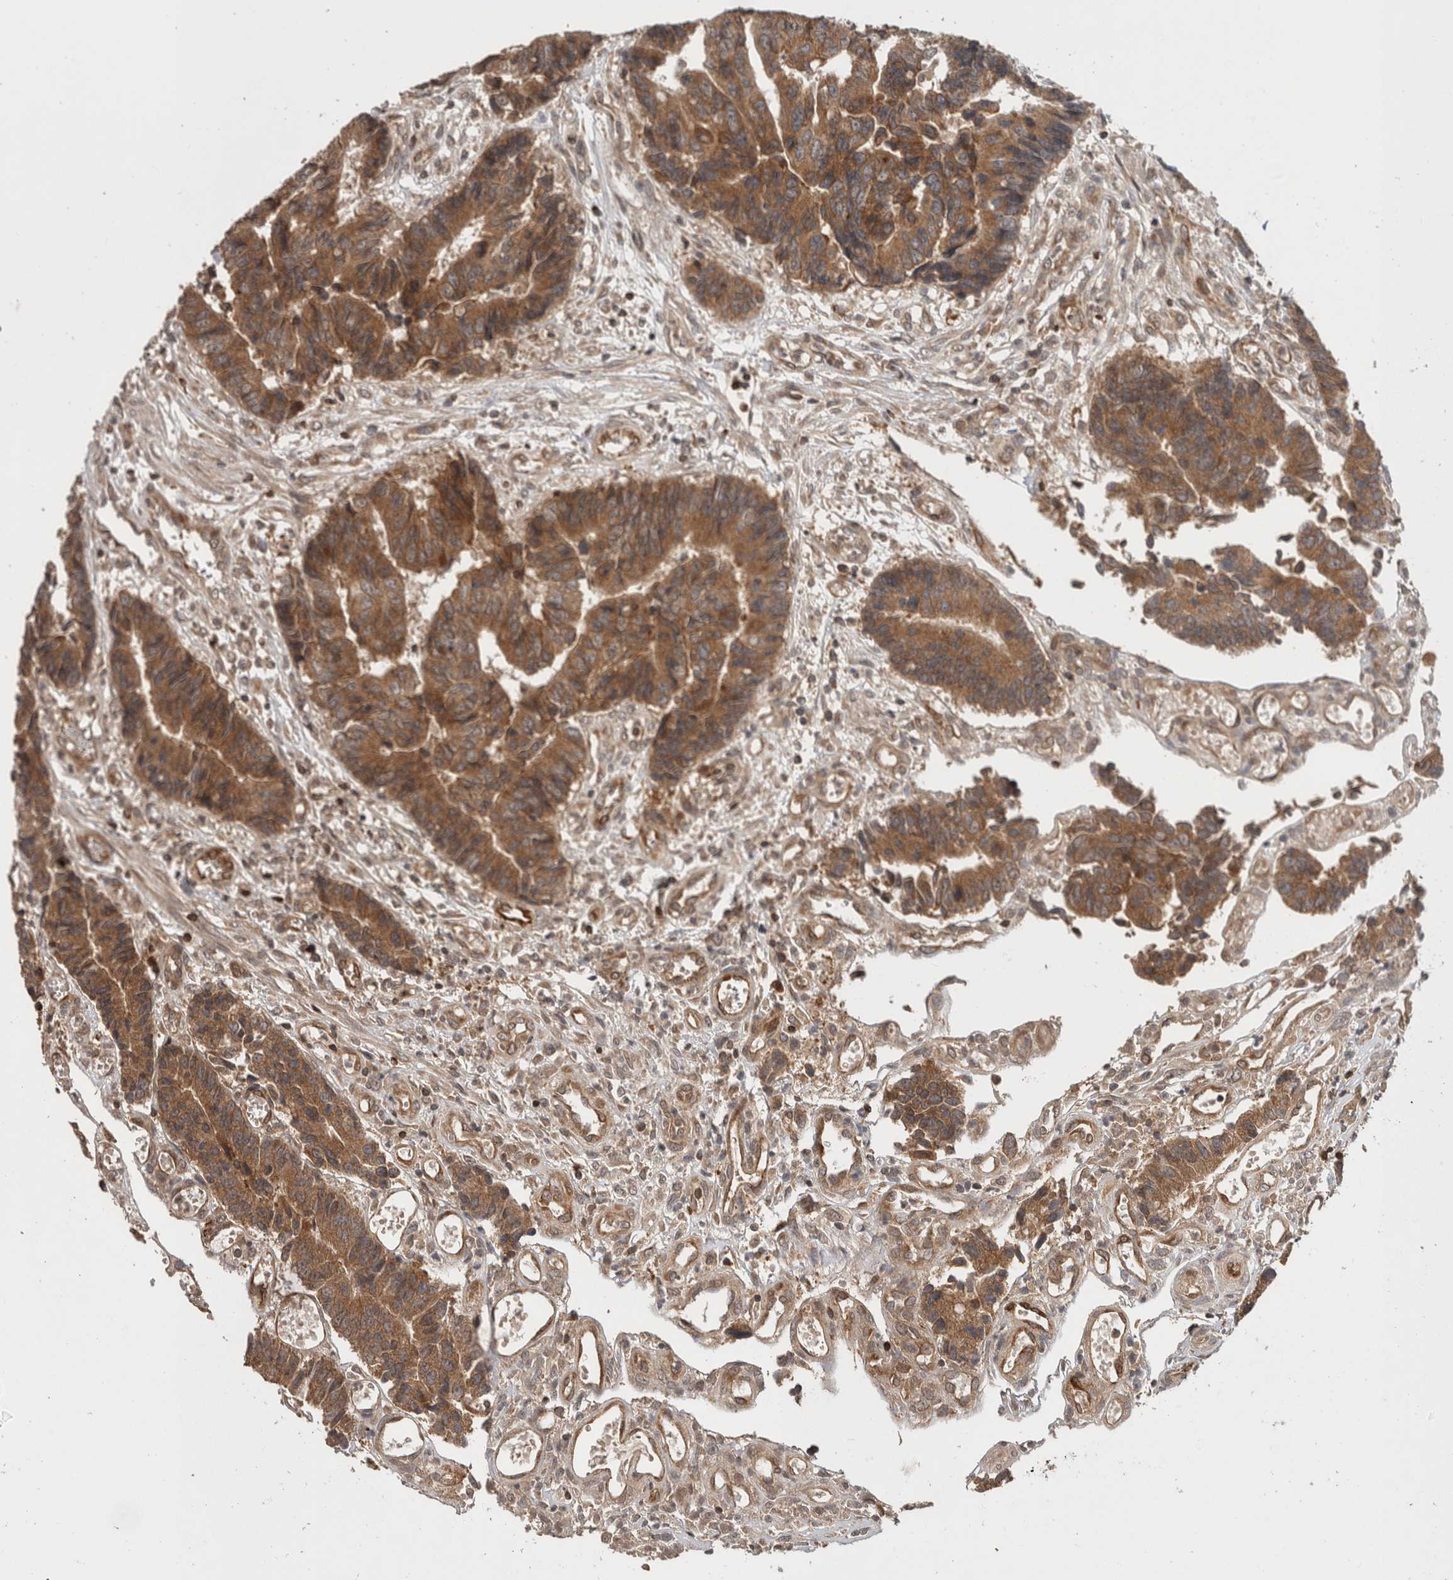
{"staining": {"intensity": "moderate", "quantity": ">75%", "location": "cytoplasmic/membranous"}, "tissue": "colorectal cancer", "cell_type": "Tumor cells", "image_type": "cancer", "snomed": [{"axis": "morphology", "description": "Adenocarcinoma, NOS"}, {"axis": "topography", "description": "Rectum"}], "caption": "The histopathology image demonstrates immunohistochemical staining of colorectal adenocarcinoma. There is moderate cytoplasmic/membranous staining is identified in approximately >75% of tumor cells. The staining was performed using DAB, with brown indicating positive protein expression. Nuclei are stained blue with hematoxylin.", "gene": "HMOX2", "patient": {"sex": "male", "age": 84}}